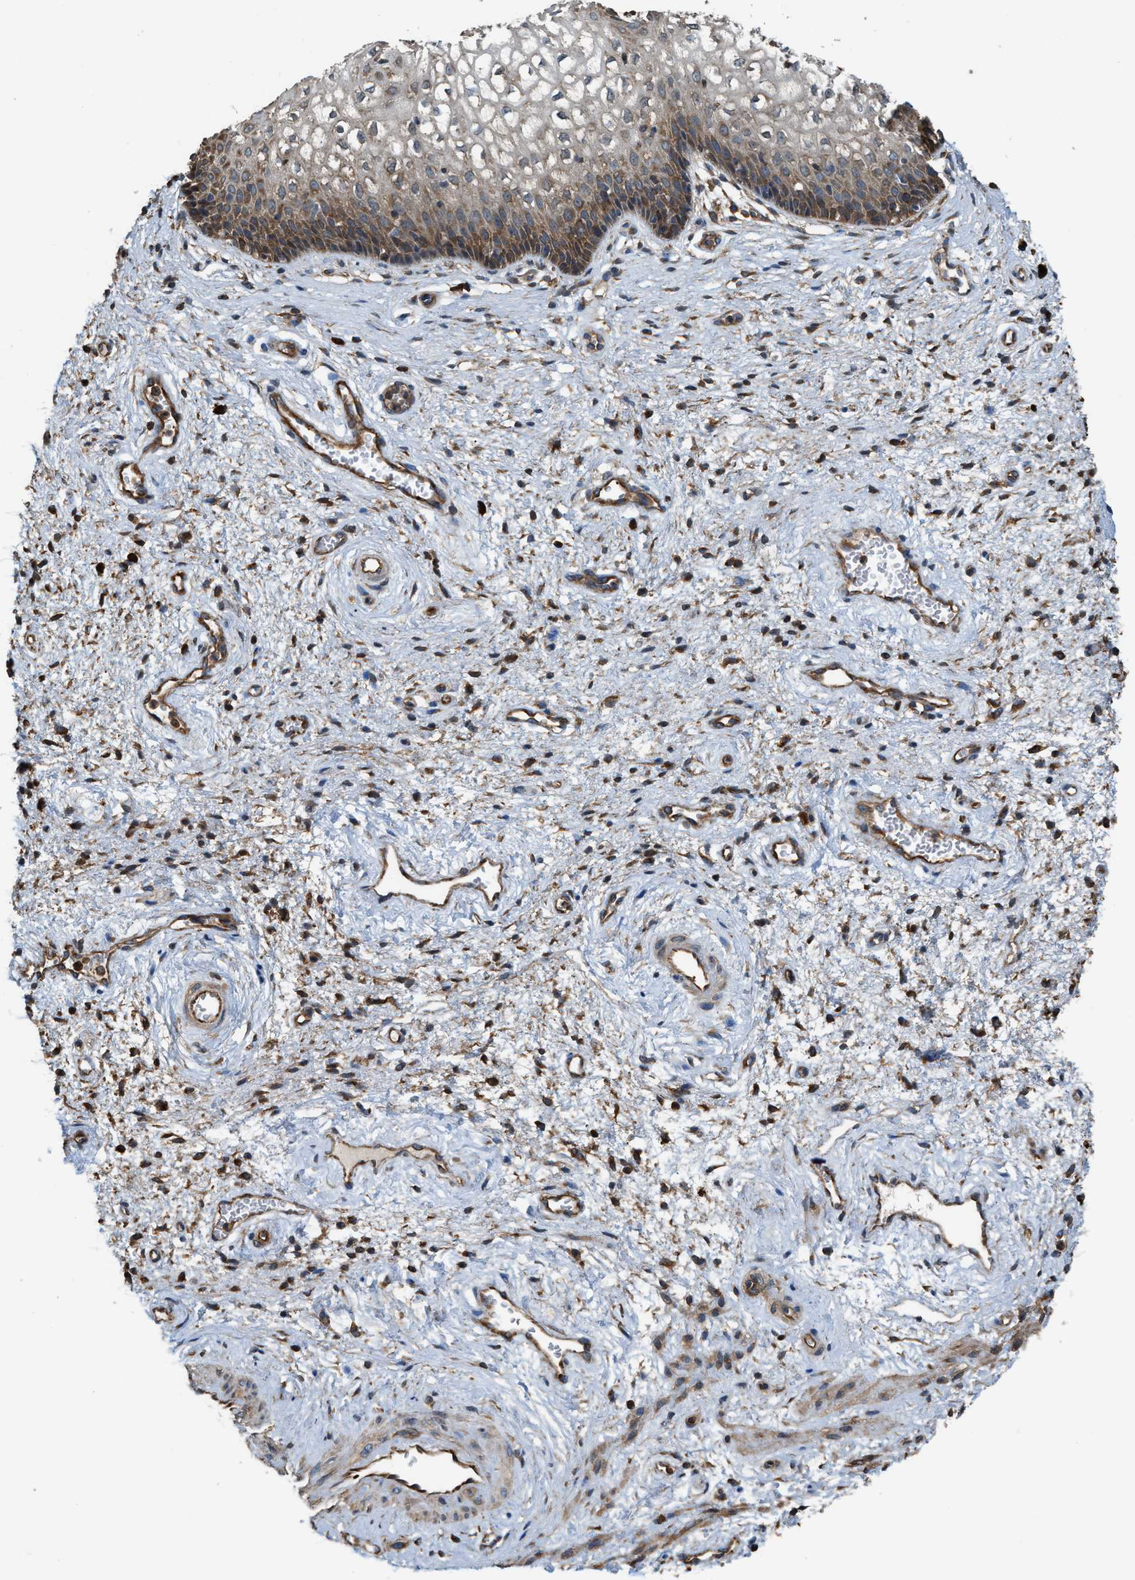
{"staining": {"intensity": "moderate", "quantity": "25%-75%", "location": "cytoplasmic/membranous"}, "tissue": "vagina", "cell_type": "Squamous epithelial cells", "image_type": "normal", "snomed": [{"axis": "morphology", "description": "Normal tissue, NOS"}, {"axis": "topography", "description": "Vagina"}], "caption": "Vagina stained for a protein shows moderate cytoplasmic/membranous positivity in squamous epithelial cells. Nuclei are stained in blue.", "gene": "ATIC", "patient": {"sex": "female", "age": 34}}